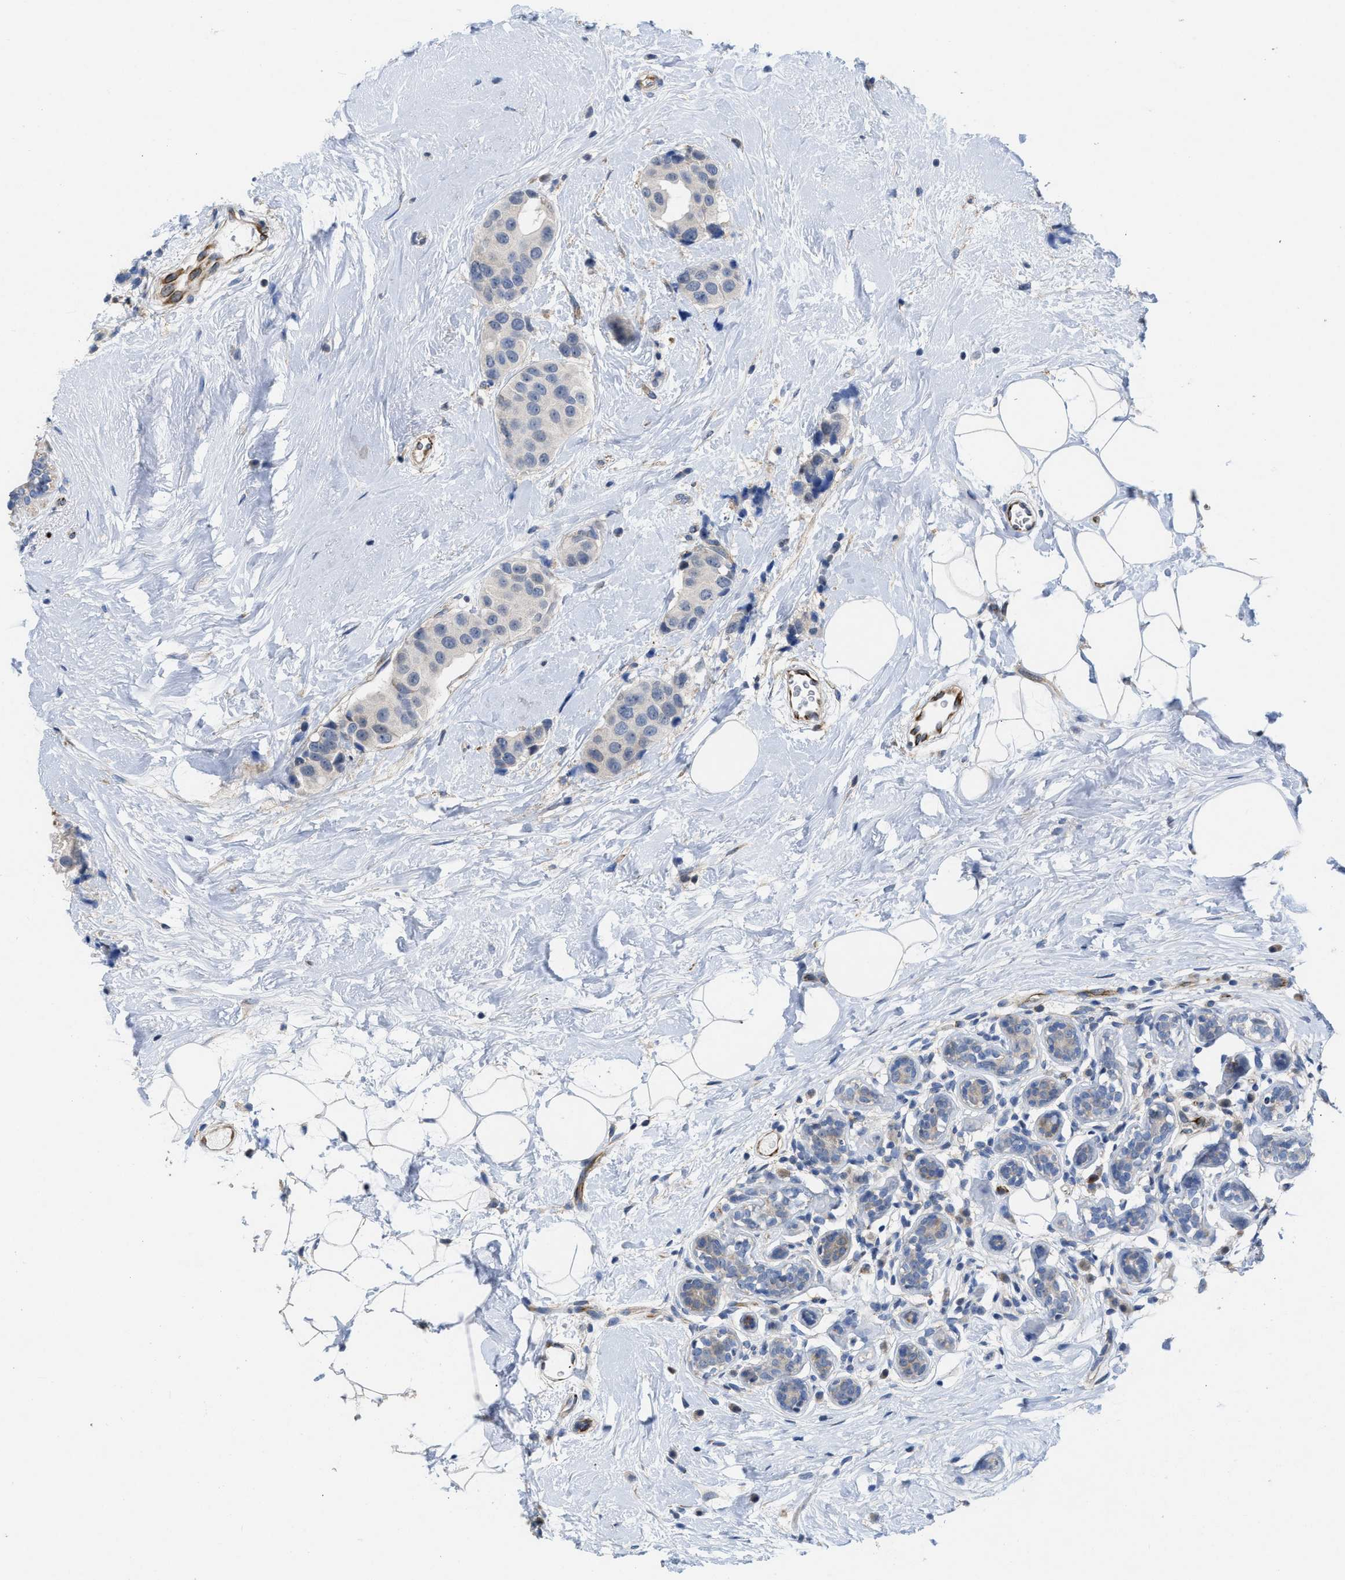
{"staining": {"intensity": "negative", "quantity": "none", "location": "none"}, "tissue": "breast cancer", "cell_type": "Tumor cells", "image_type": "cancer", "snomed": [{"axis": "morphology", "description": "Normal tissue, NOS"}, {"axis": "morphology", "description": "Duct carcinoma"}, {"axis": "topography", "description": "Breast"}], "caption": "DAB (3,3'-diaminobenzidine) immunohistochemical staining of human breast cancer (invasive ductal carcinoma) reveals no significant staining in tumor cells.", "gene": "TMEM131", "patient": {"sex": "female", "age": 39}}